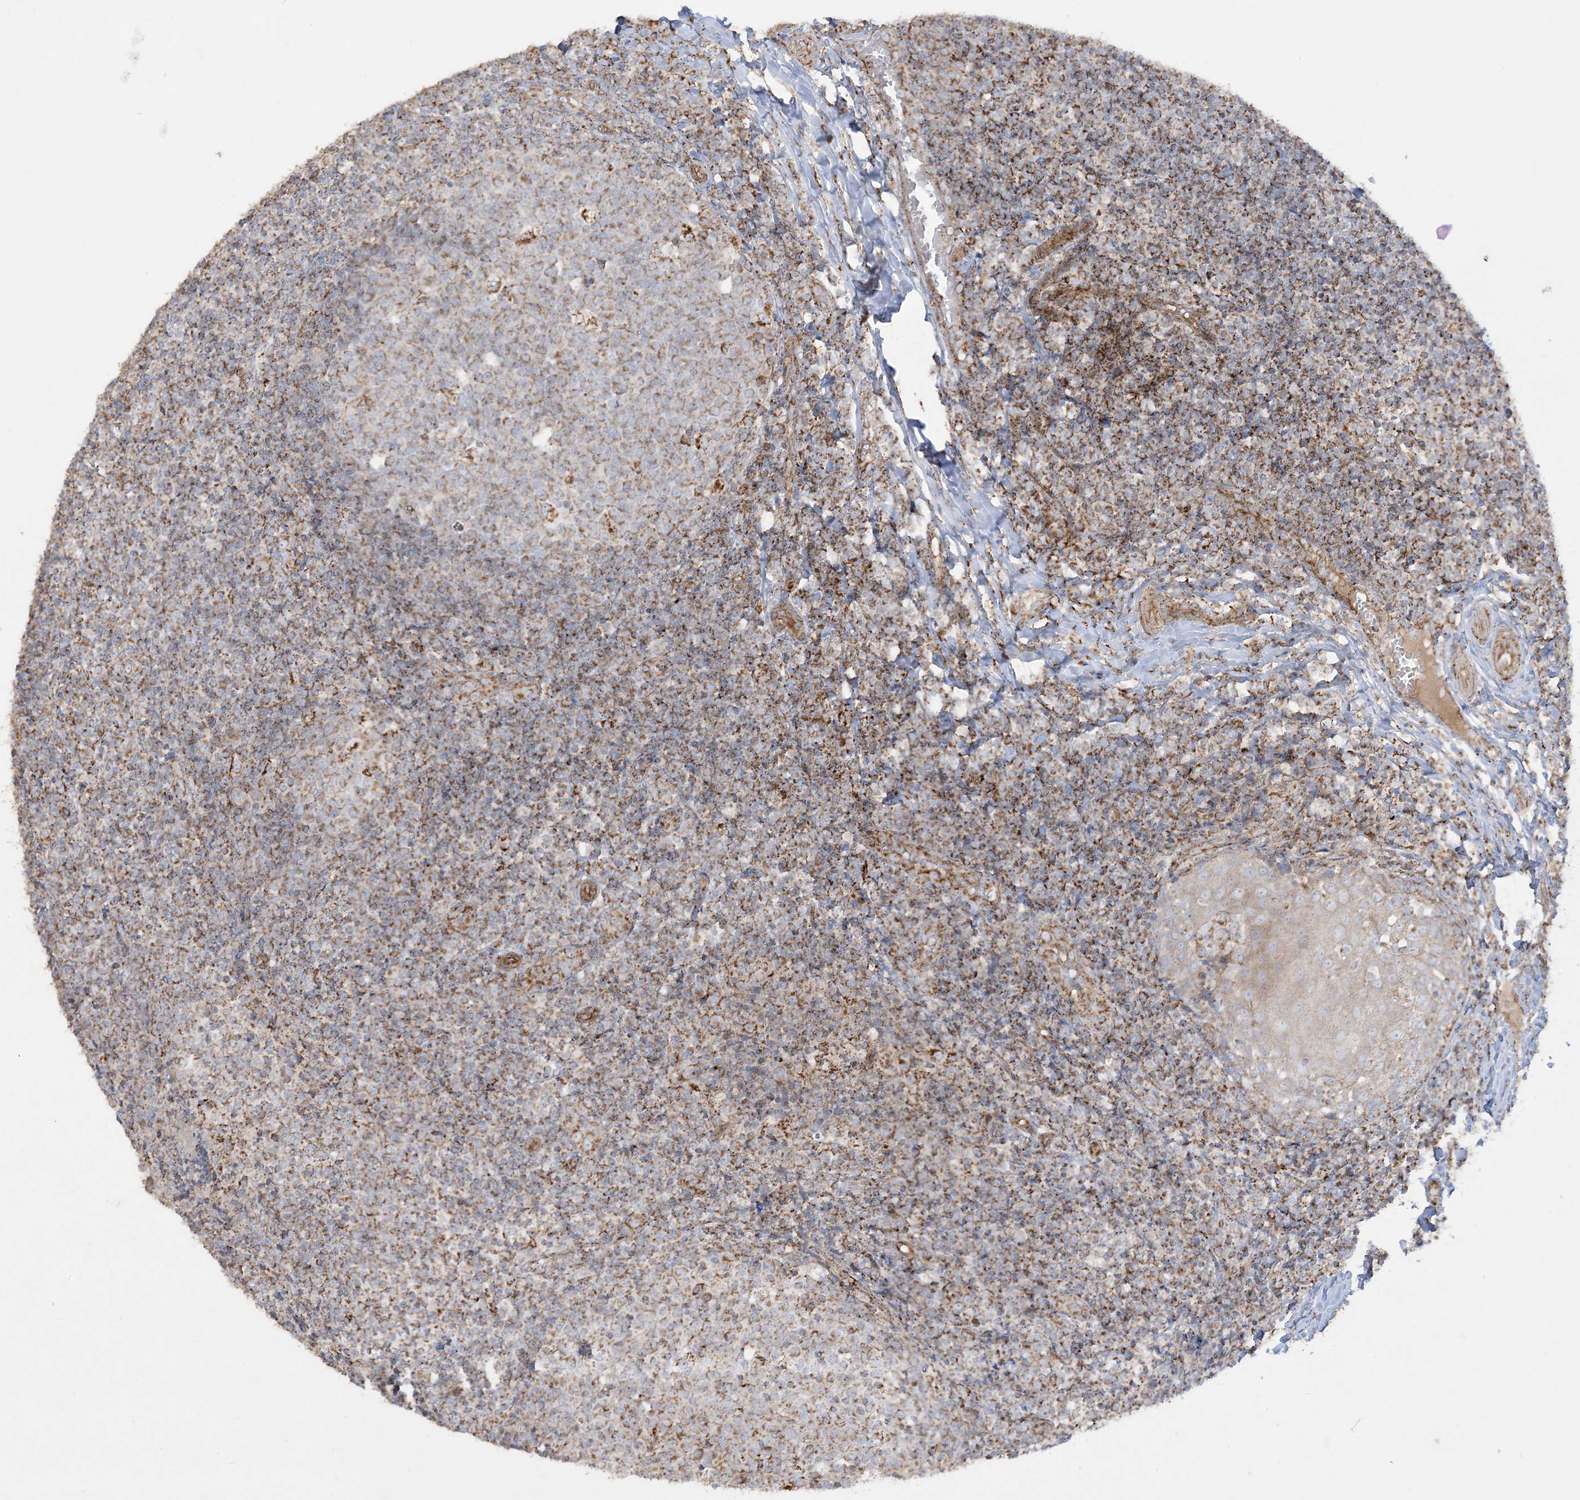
{"staining": {"intensity": "moderate", "quantity": ">75%", "location": "cytoplasmic/membranous"}, "tissue": "tonsil", "cell_type": "Germinal center cells", "image_type": "normal", "snomed": [{"axis": "morphology", "description": "Normal tissue, NOS"}, {"axis": "topography", "description": "Tonsil"}], "caption": "Tonsil stained with immunohistochemistry (IHC) shows moderate cytoplasmic/membranous expression in about >75% of germinal center cells.", "gene": "NDUFAF3", "patient": {"sex": "female", "age": 19}}